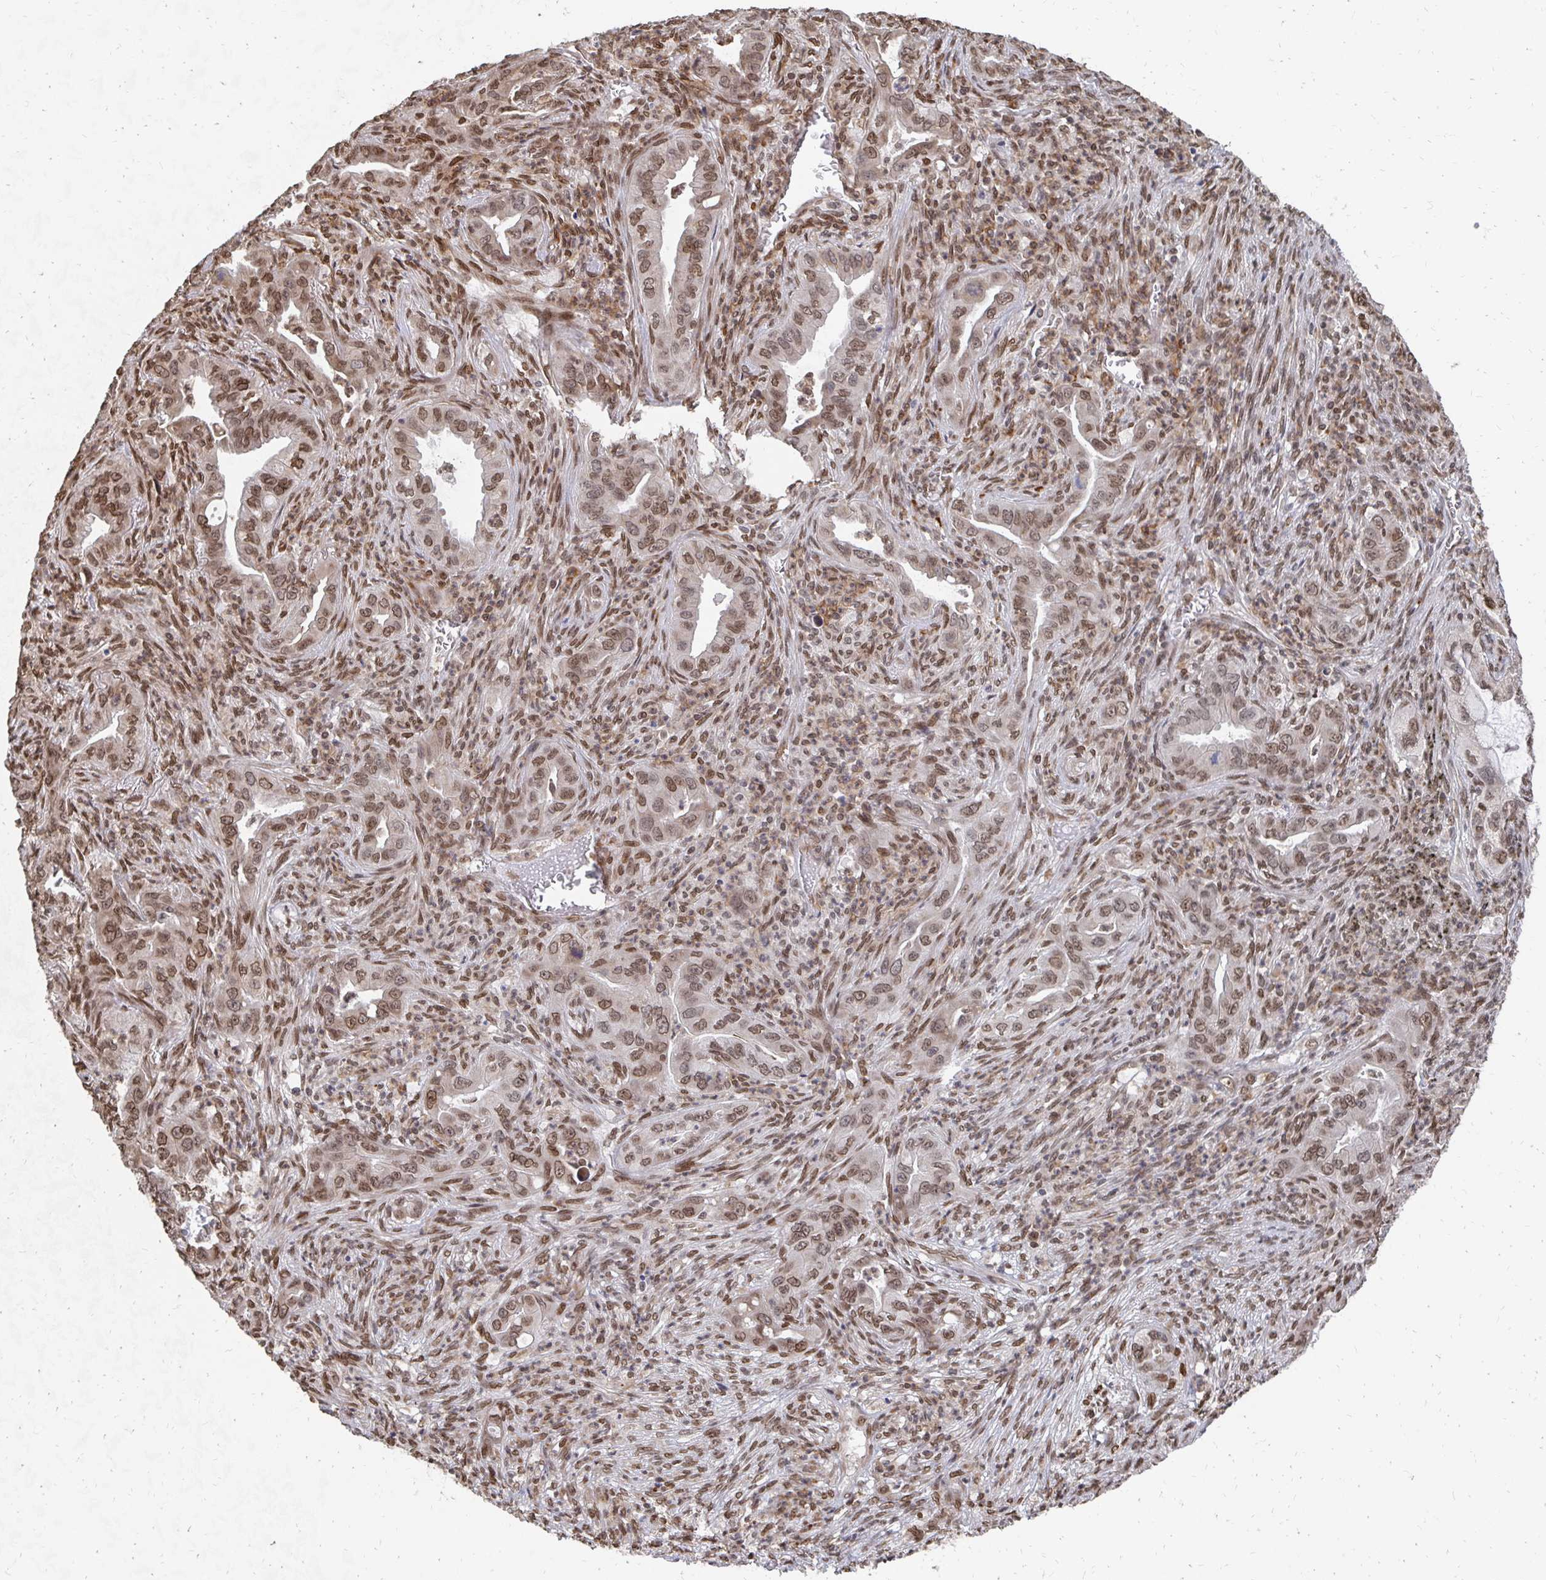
{"staining": {"intensity": "moderate", "quantity": ">75%", "location": "nuclear"}, "tissue": "lung cancer", "cell_type": "Tumor cells", "image_type": "cancer", "snomed": [{"axis": "morphology", "description": "Adenocarcinoma, NOS"}, {"axis": "topography", "description": "Lung"}], "caption": "The immunohistochemical stain highlights moderate nuclear expression in tumor cells of lung cancer tissue.", "gene": "GTF3C6", "patient": {"sex": "male", "age": 65}}